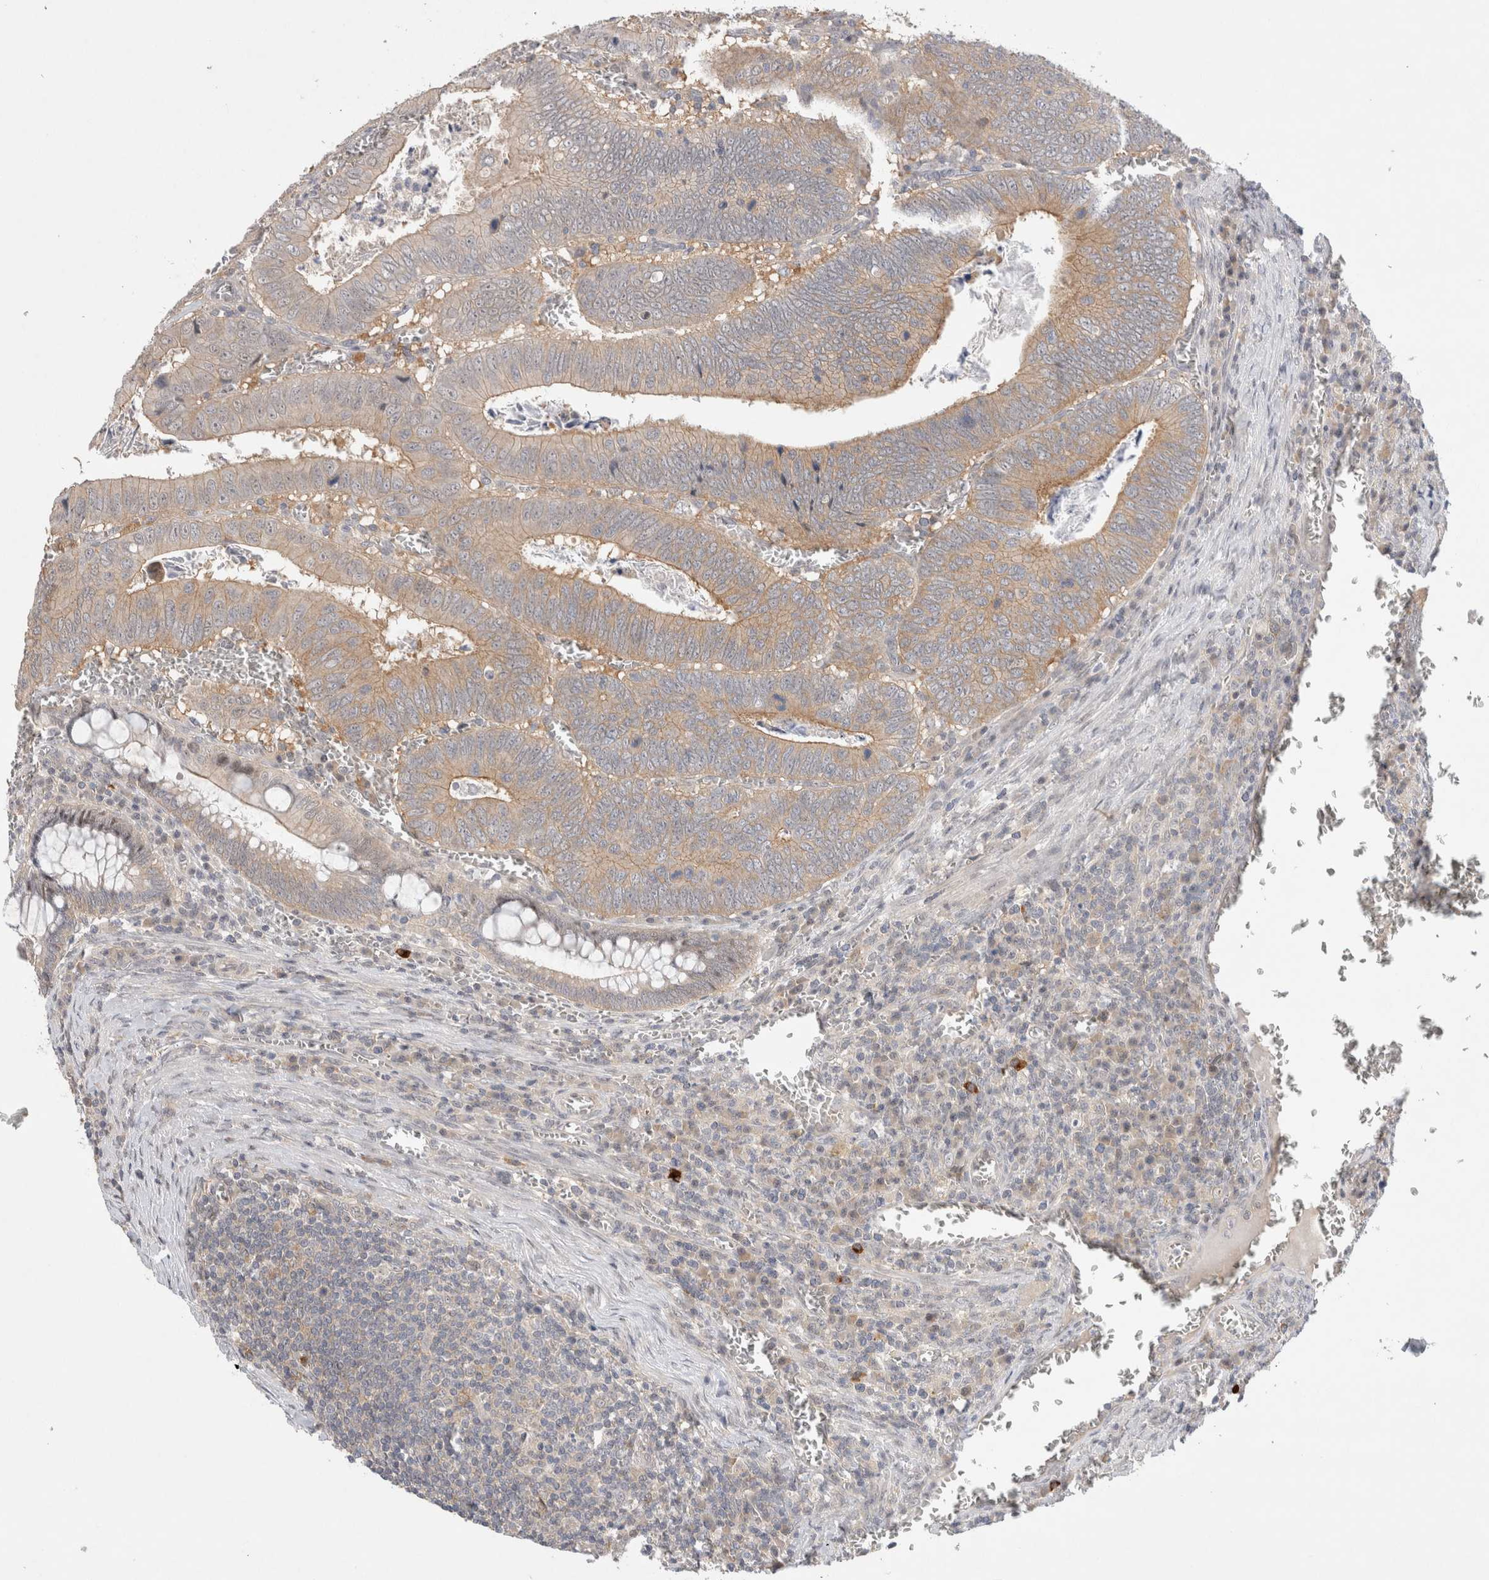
{"staining": {"intensity": "moderate", "quantity": "25%-75%", "location": "cytoplasmic/membranous"}, "tissue": "colorectal cancer", "cell_type": "Tumor cells", "image_type": "cancer", "snomed": [{"axis": "morphology", "description": "Inflammation, NOS"}, {"axis": "morphology", "description": "Adenocarcinoma, NOS"}, {"axis": "topography", "description": "Colon"}], "caption": "This is a micrograph of immunohistochemistry staining of colorectal cancer, which shows moderate staining in the cytoplasmic/membranous of tumor cells.", "gene": "CERS3", "patient": {"sex": "male", "age": 72}}